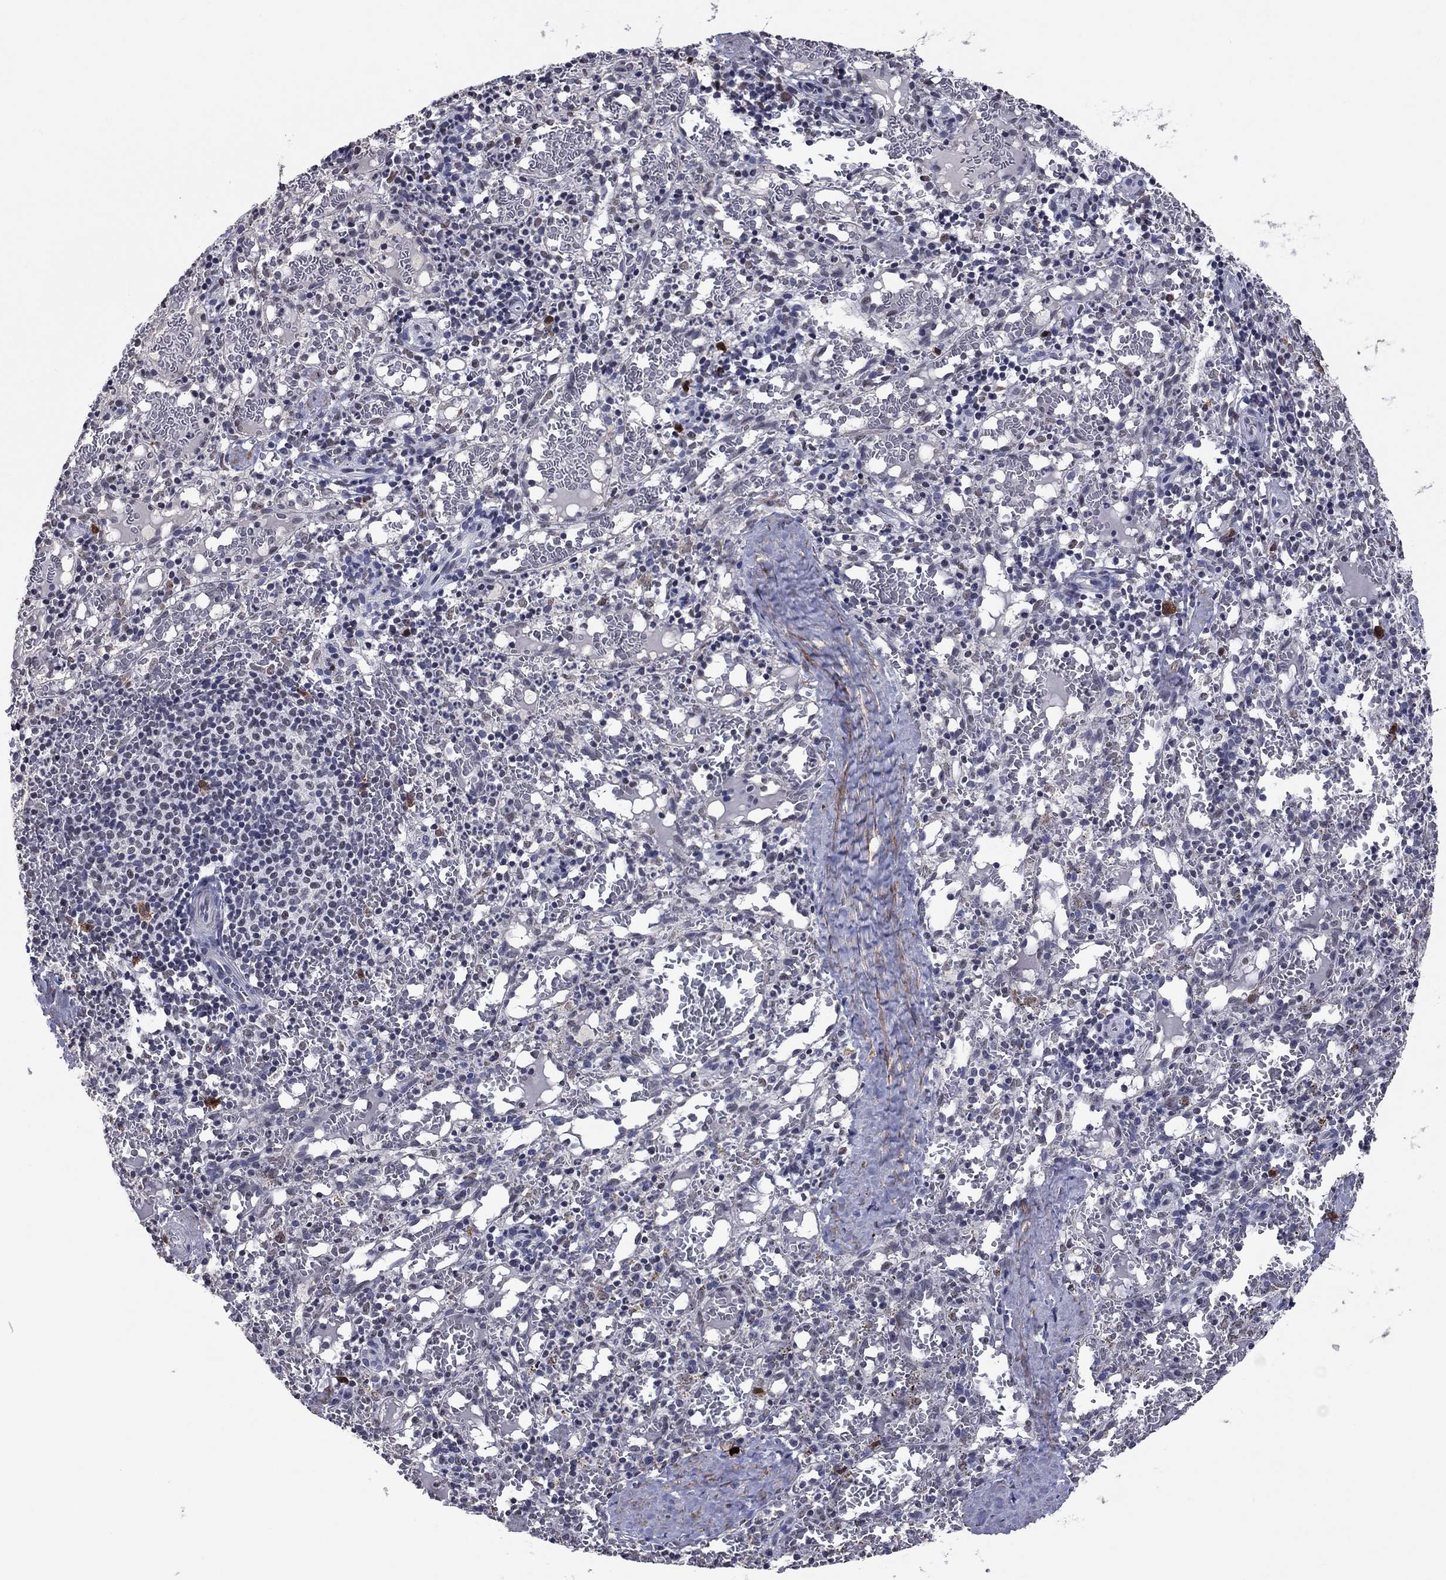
{"staining": {"intensity": "strong", "quantity": "<25%", "location": "cytoplasmic/membranous,nuclear"}, "tissue": "spleen", "cell_type": "Cells in red pulp", "image_type": "normal", "snomed": [{"axis": "morphology", "description": "Normal tissue, NOS"}, {"axis": "topography", "description": "Spleen"}], "caption": "The photomicrograph exhibits immunohistochemical staining of unremarkable spleen. There is strong cytoplasmic/membranous,nuclear expression is seen in about <25% of cells in red pulp. The protein of interest is shown in brown color, while the nuclei are stained blue.", "gene": "TYMS", "patient": {"sex": "male", "age": 11}}